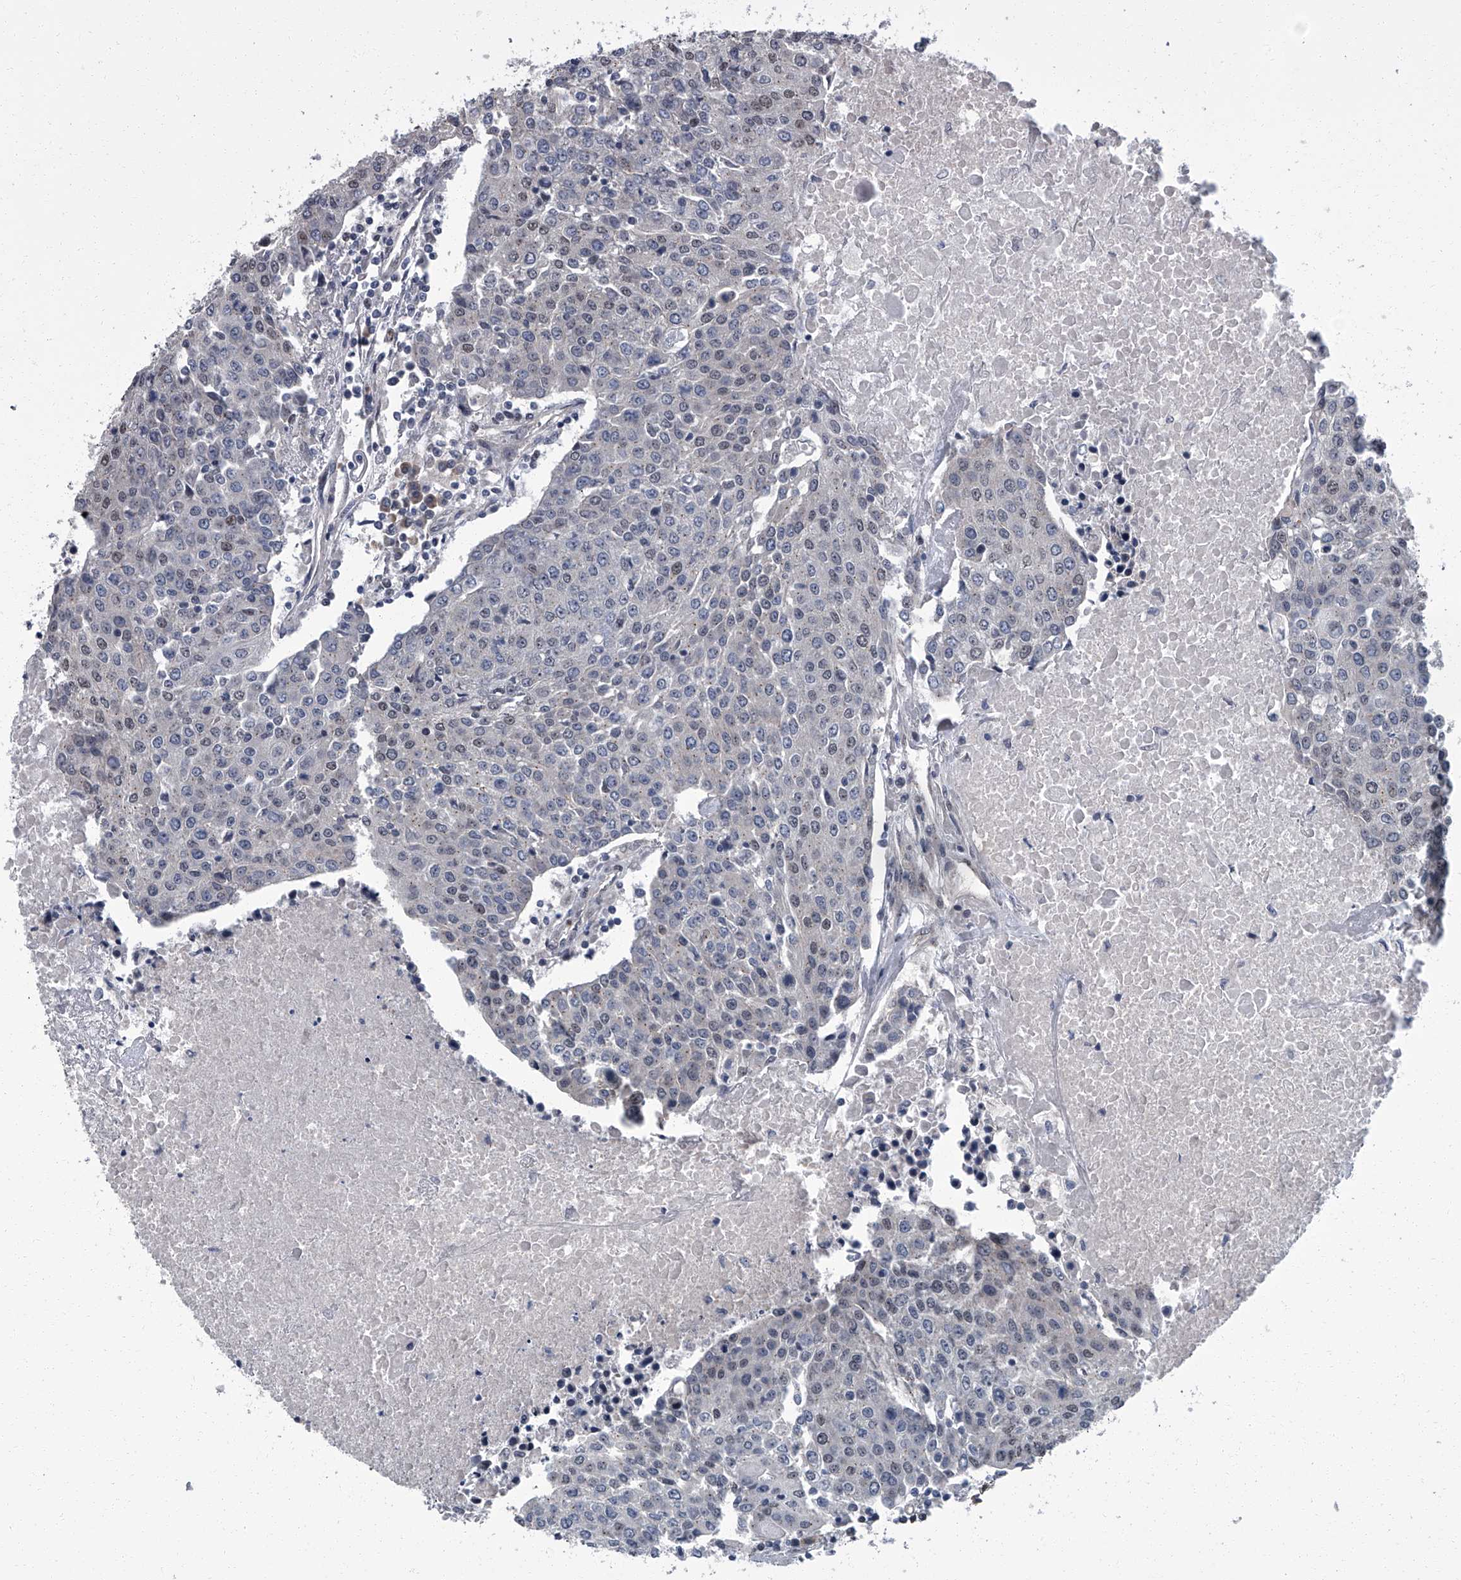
{"staining": {"intensity": "negative", "quantity": "none", "location": "none"}, "tissue": "urothelial cancer", "cell_type": "Tumor cells", "image_type": "cancer", "snomed": [{"axis": "morphology", "description": "Urothelial carcinoma, High grade"}, {"axis": "topography", "description": "Urinary bladder"}], "caption": "Immunohistochemistry (IHC) photomicrograph of neoplastic tissue: urothelial cancer stained with DAB demonstrates no significant protein staining in tumor cells. (IHC, brightfield microscopy, high magnification).", "gene": "ZNF274", "patient": {"sex": "female", "age": 85}}